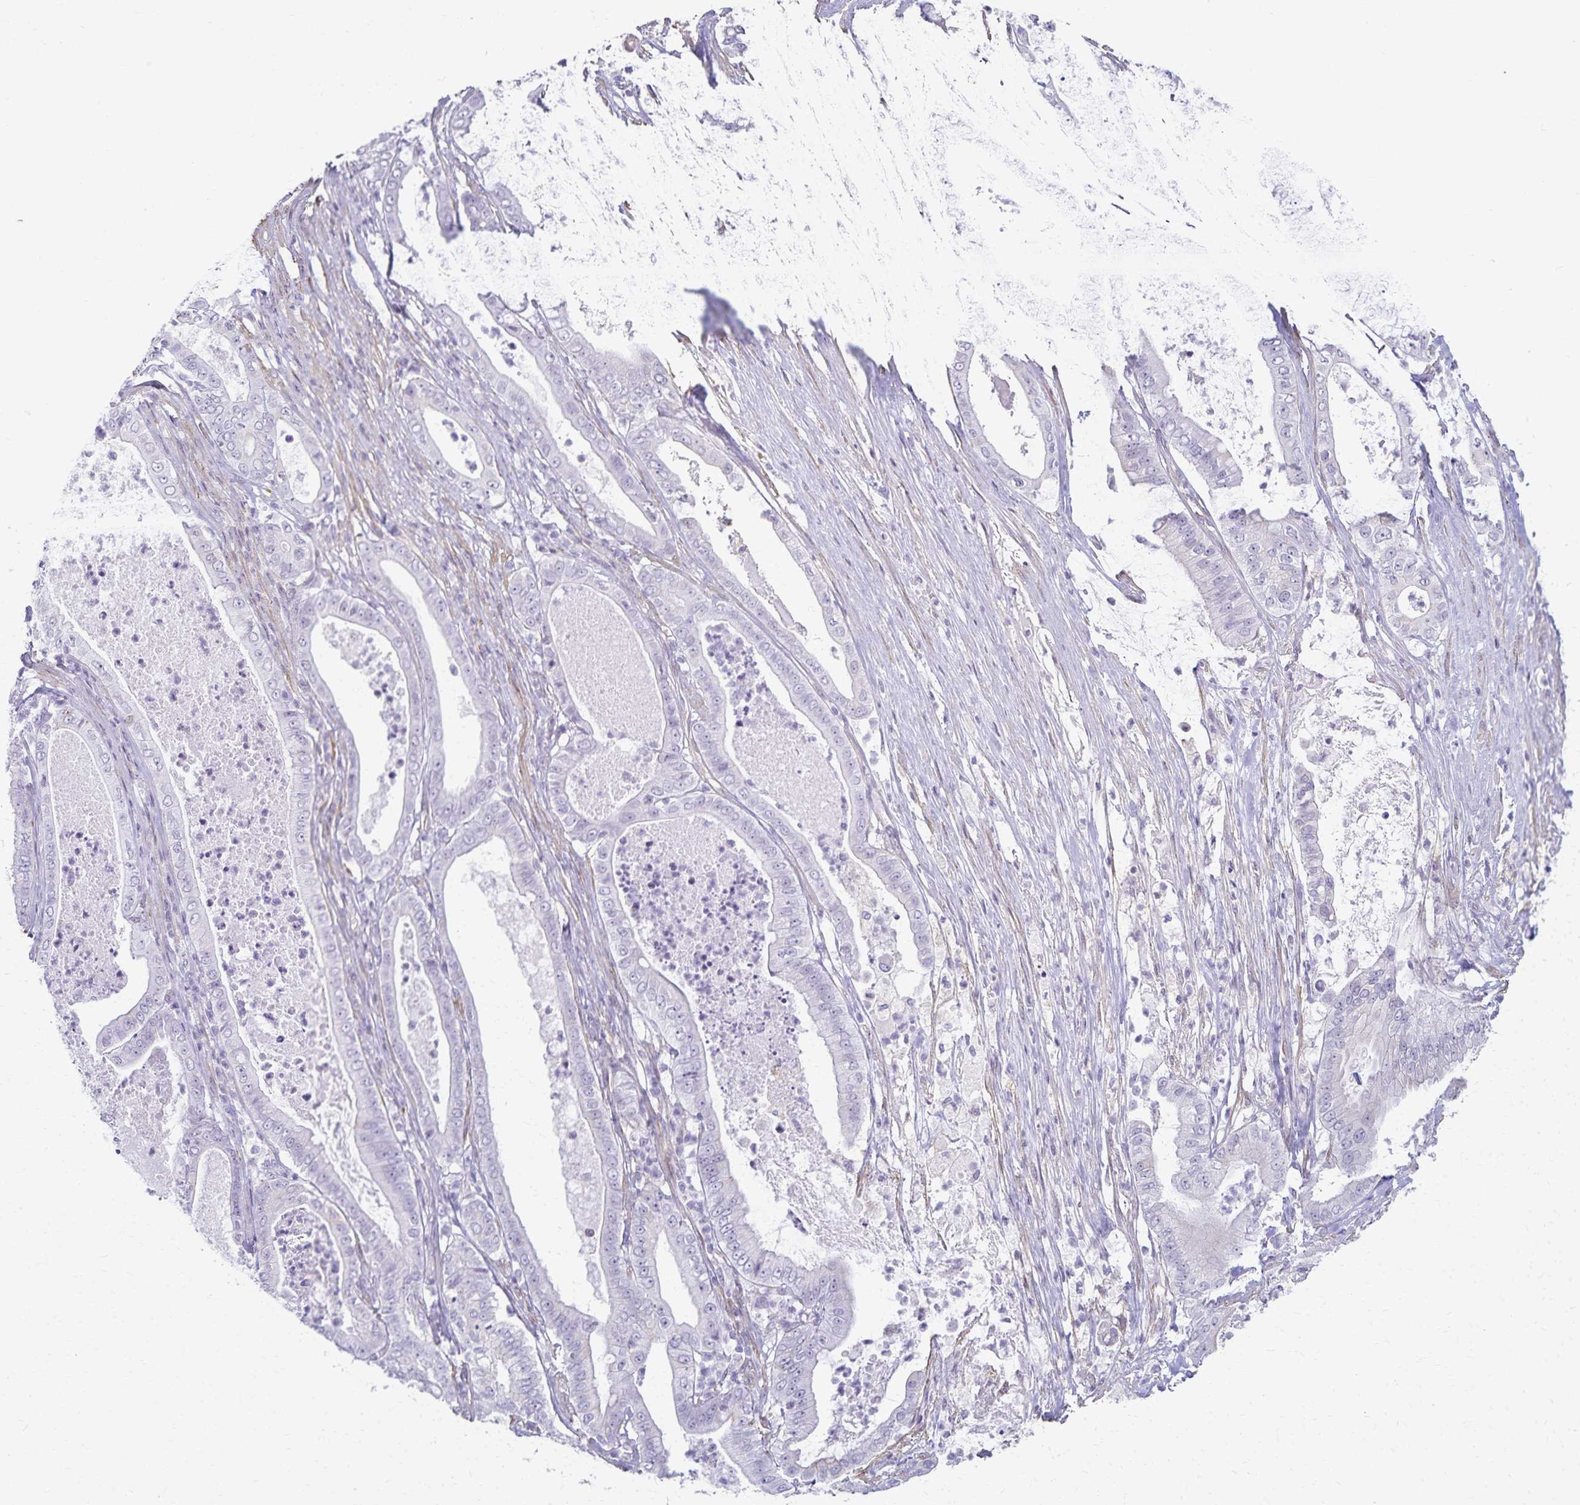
{"staining": {"intensity": "negative", "quantity": "none", "location": "none"}, "tissue": "pancreatic cancer", "cell_type": "Tumor cells", "image_type": "cancer", "snomed": [{"axis": "morphology", "description": "Adenocarcinoma, NOS"}, {"axis": "topography", "description": "Pancreas"}], "caption": "IHC of pancreatic cancer (adenocarcinoma) reveals no staining in tumor cells.", "gene": "KISS1", "patient": {"sex": "male", "age": 71}}